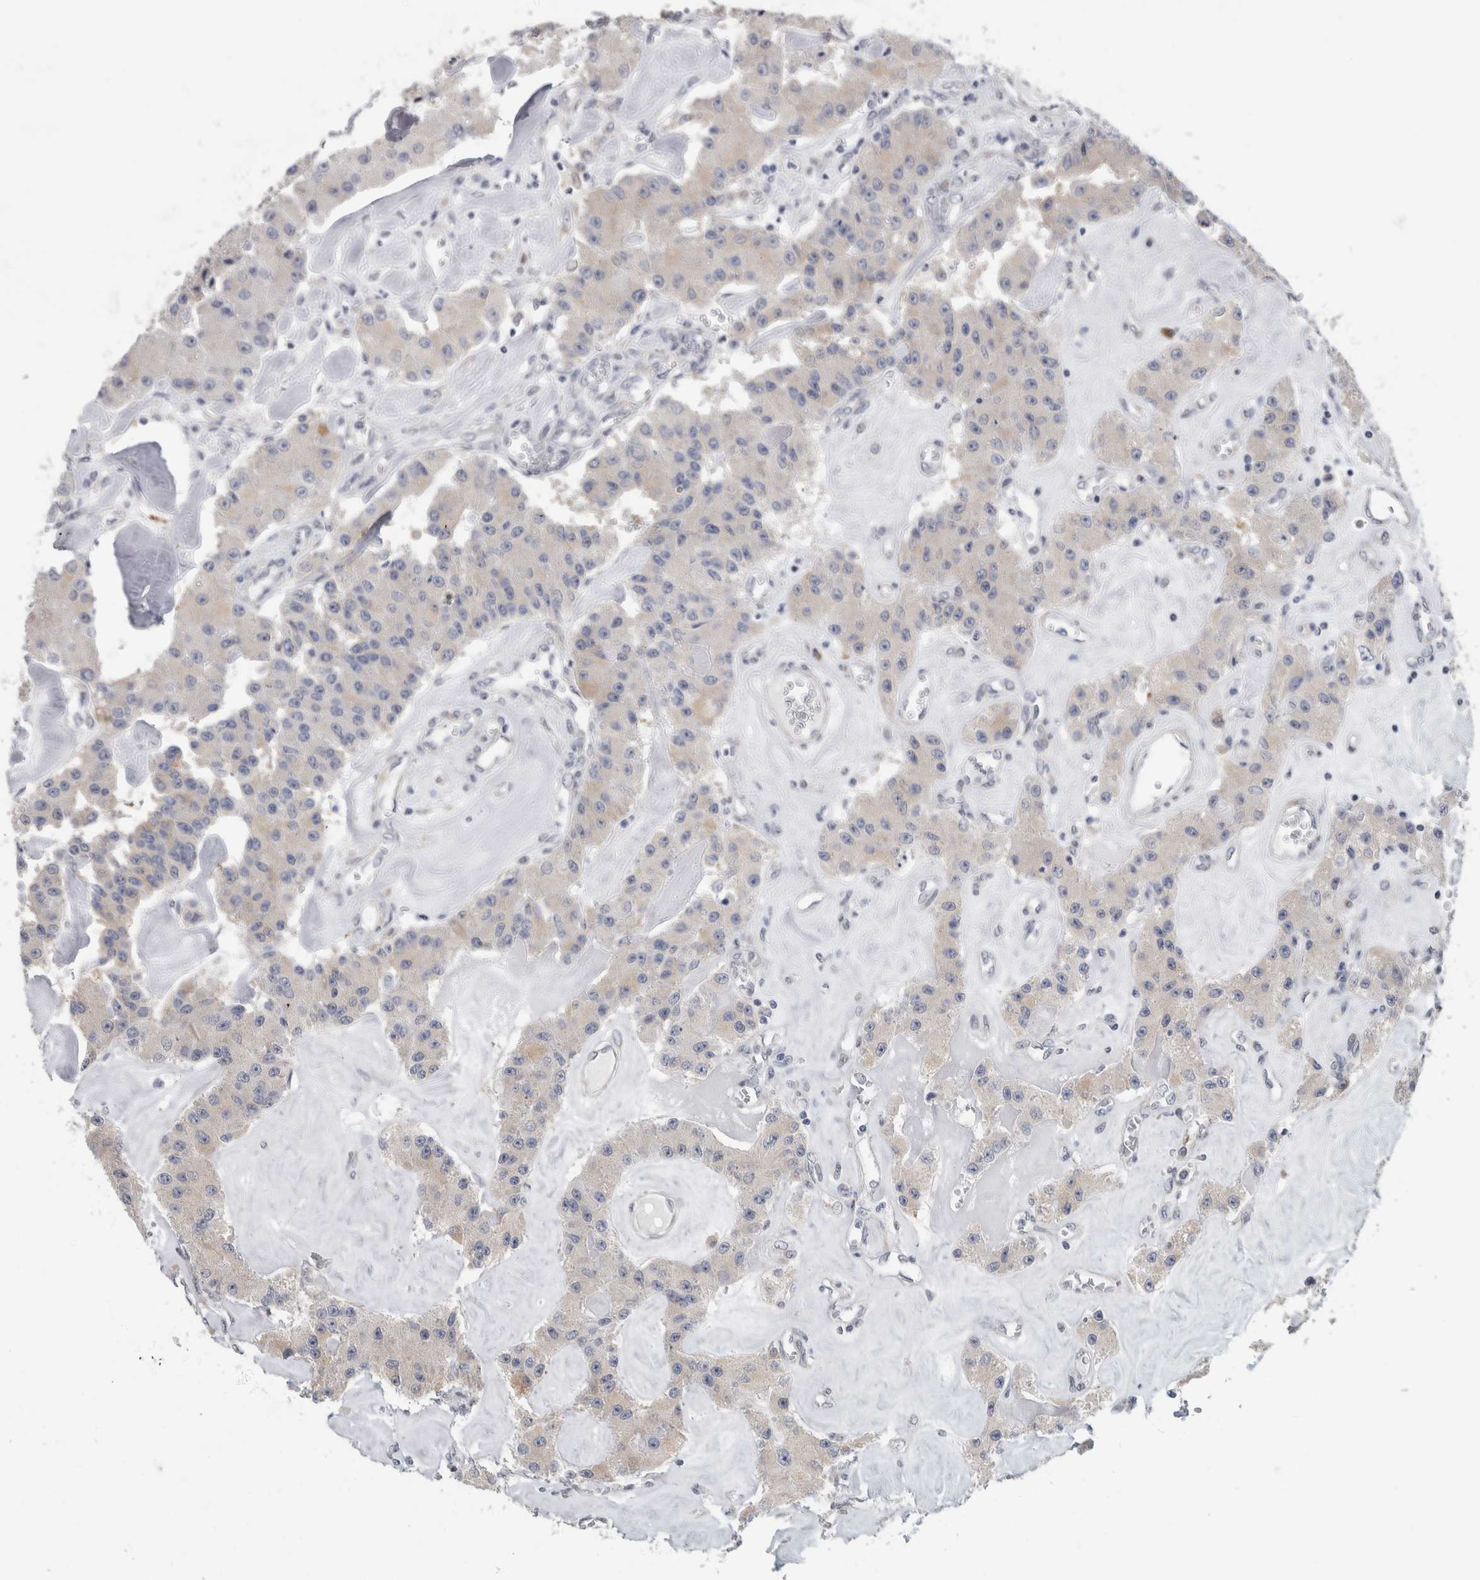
{"staining": {"intensity": "negative", "quantity": "none", "location": "none"}, "tissue": "carcinoid", "cell_type": "Tumor cells", "image_type": "cancer", "snomed": [{"axis": "morphology", "description": "Carcinoid, malignant, NOS"}, {"axis": "topography", "description": "Pancreas"}], "caption": "A histopathology image of human carcinoid (malignant) is negative for staining in tumor cells.", "gene": "TMEM242", "patient": {"sex": "male", "age": 41}}